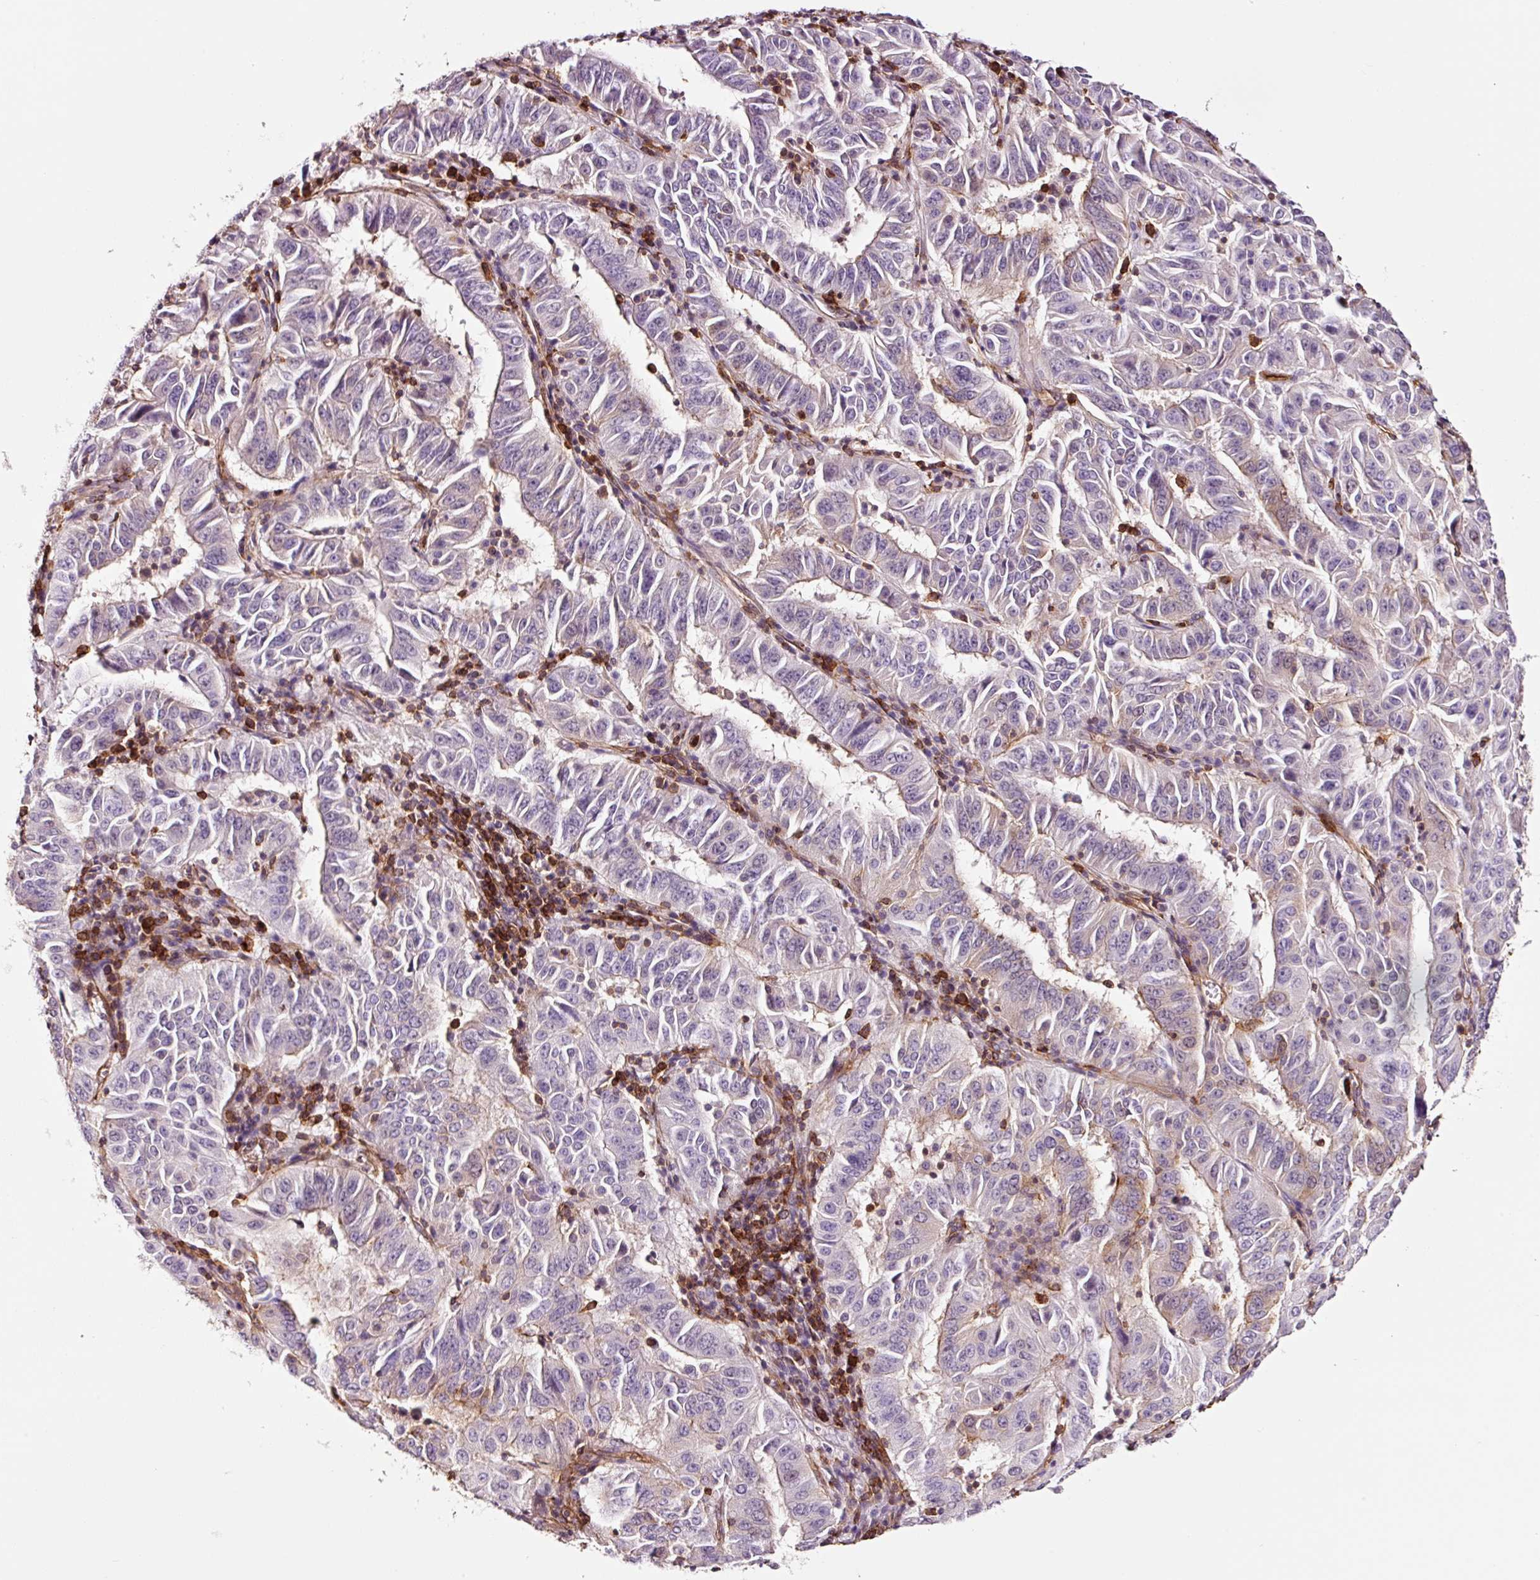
{"staining": {"intensity": "negative", "quantity": "none", "location": "none"}, "tissue": "pancreatic cancer", "cell_type": "Tumor cells", "image_type": "cancer", "snomed": [{"axis": "morphology", "description": "Adenocarcinoma, NOS"}, {"axis": "topography", "description": "Pancreas"}], "caption": "Immunohistochemical staining of human pancreatic adenocarcinoma displays no significant staining in tumor cells. (DAB (3,3'-diaminobenzidine) immunohistochemistry with hematoxylin counter stain).", "gene": "ADD3", "patient": {"sex": "male", "age": 63}}